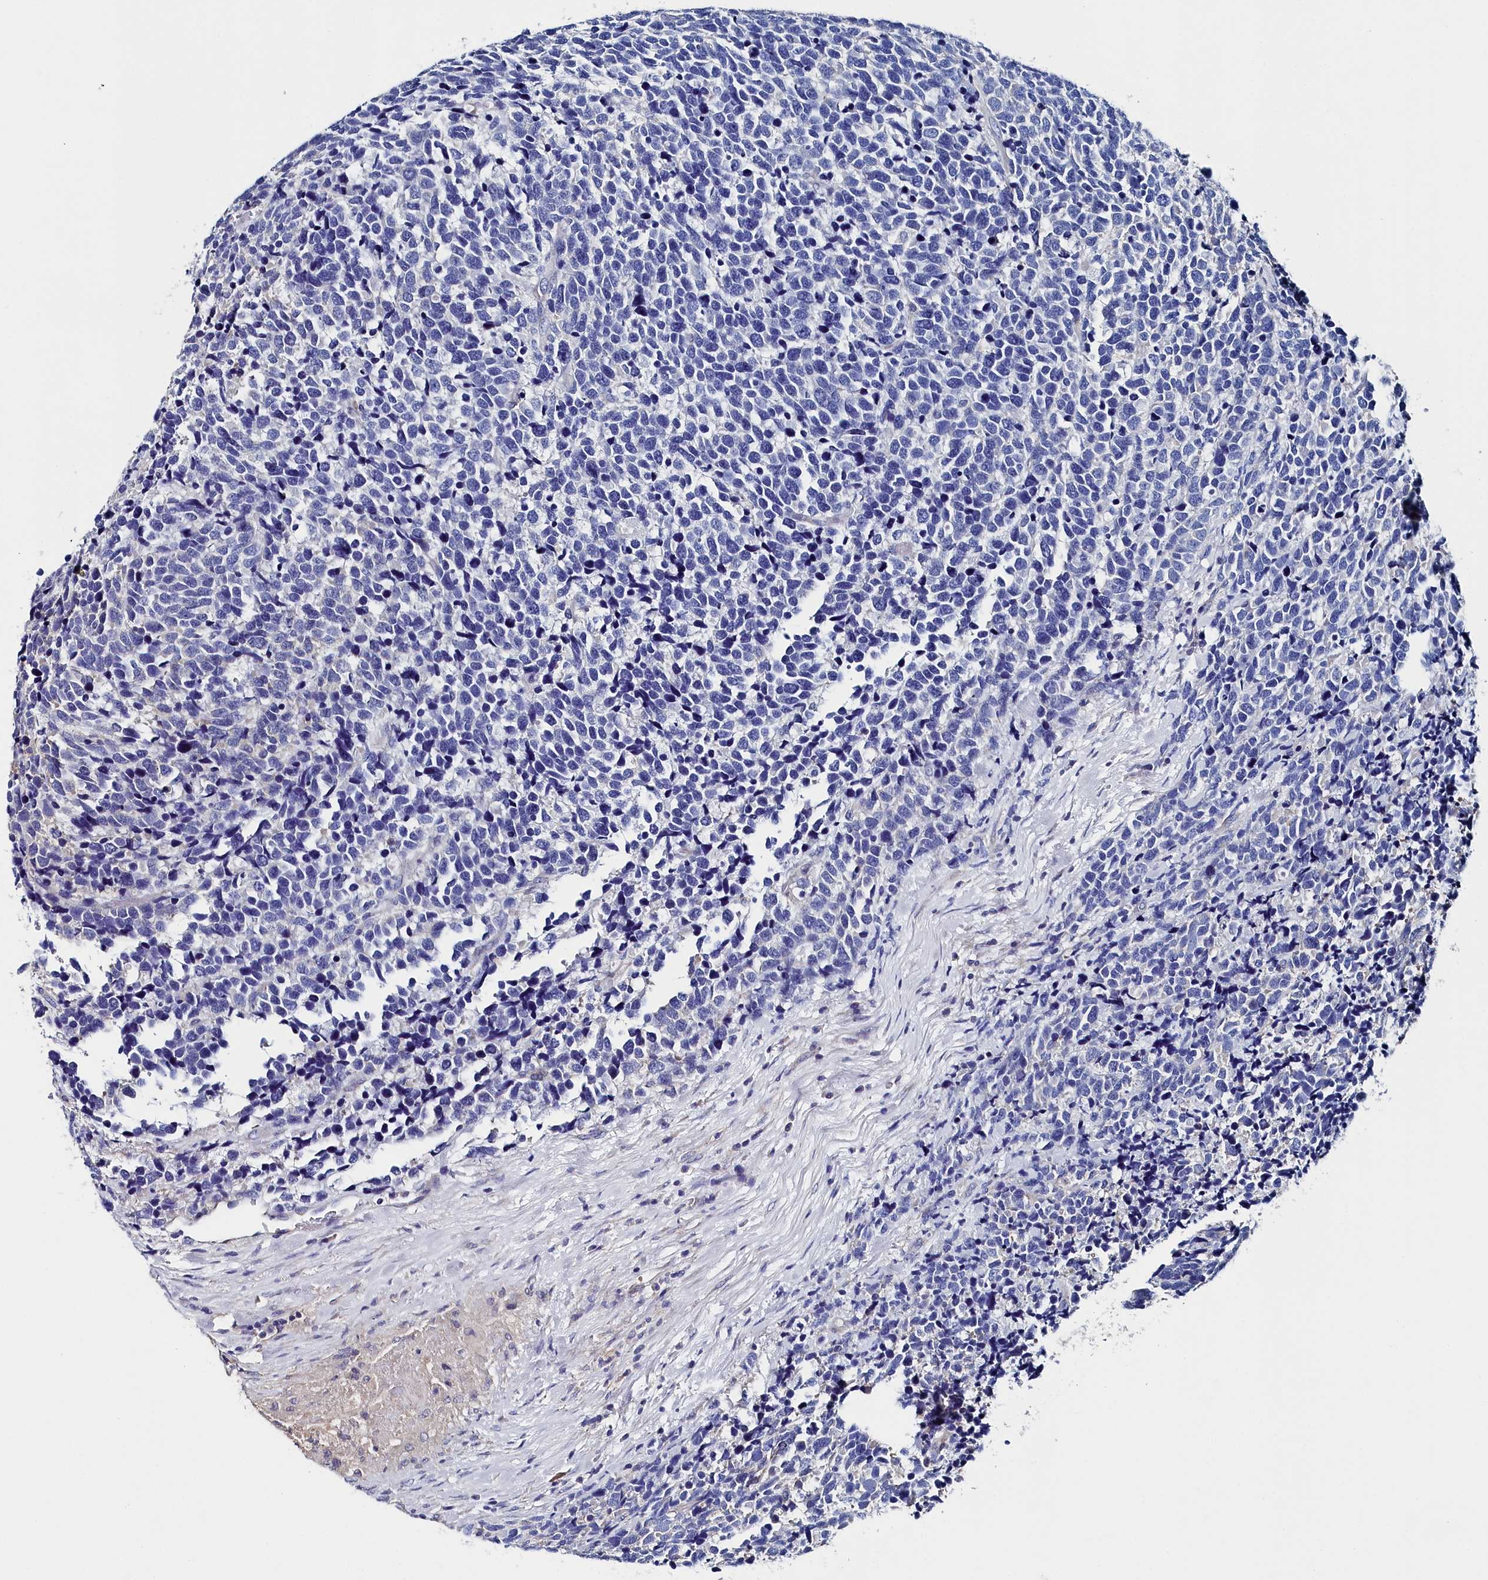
{"staining": {"intensity": "negative", "quantity": "none", "location": "none"}, "tissue": "urothelial cancer", "cell_type": "Tumor cells", "image_type": "cancer", "snomed": [{"axis": "morphology", "description": "Urothelial carcinoma, High grade"}, {"axis": "topography", "description": "Urinary bladder"}], "caption": "Urothelial cancer stained for a protein using immunohistochemistry (IHC) displays no staining tumor cells.", "gene": "BHMT", "patient": {"sex": "female", "age": 82}}